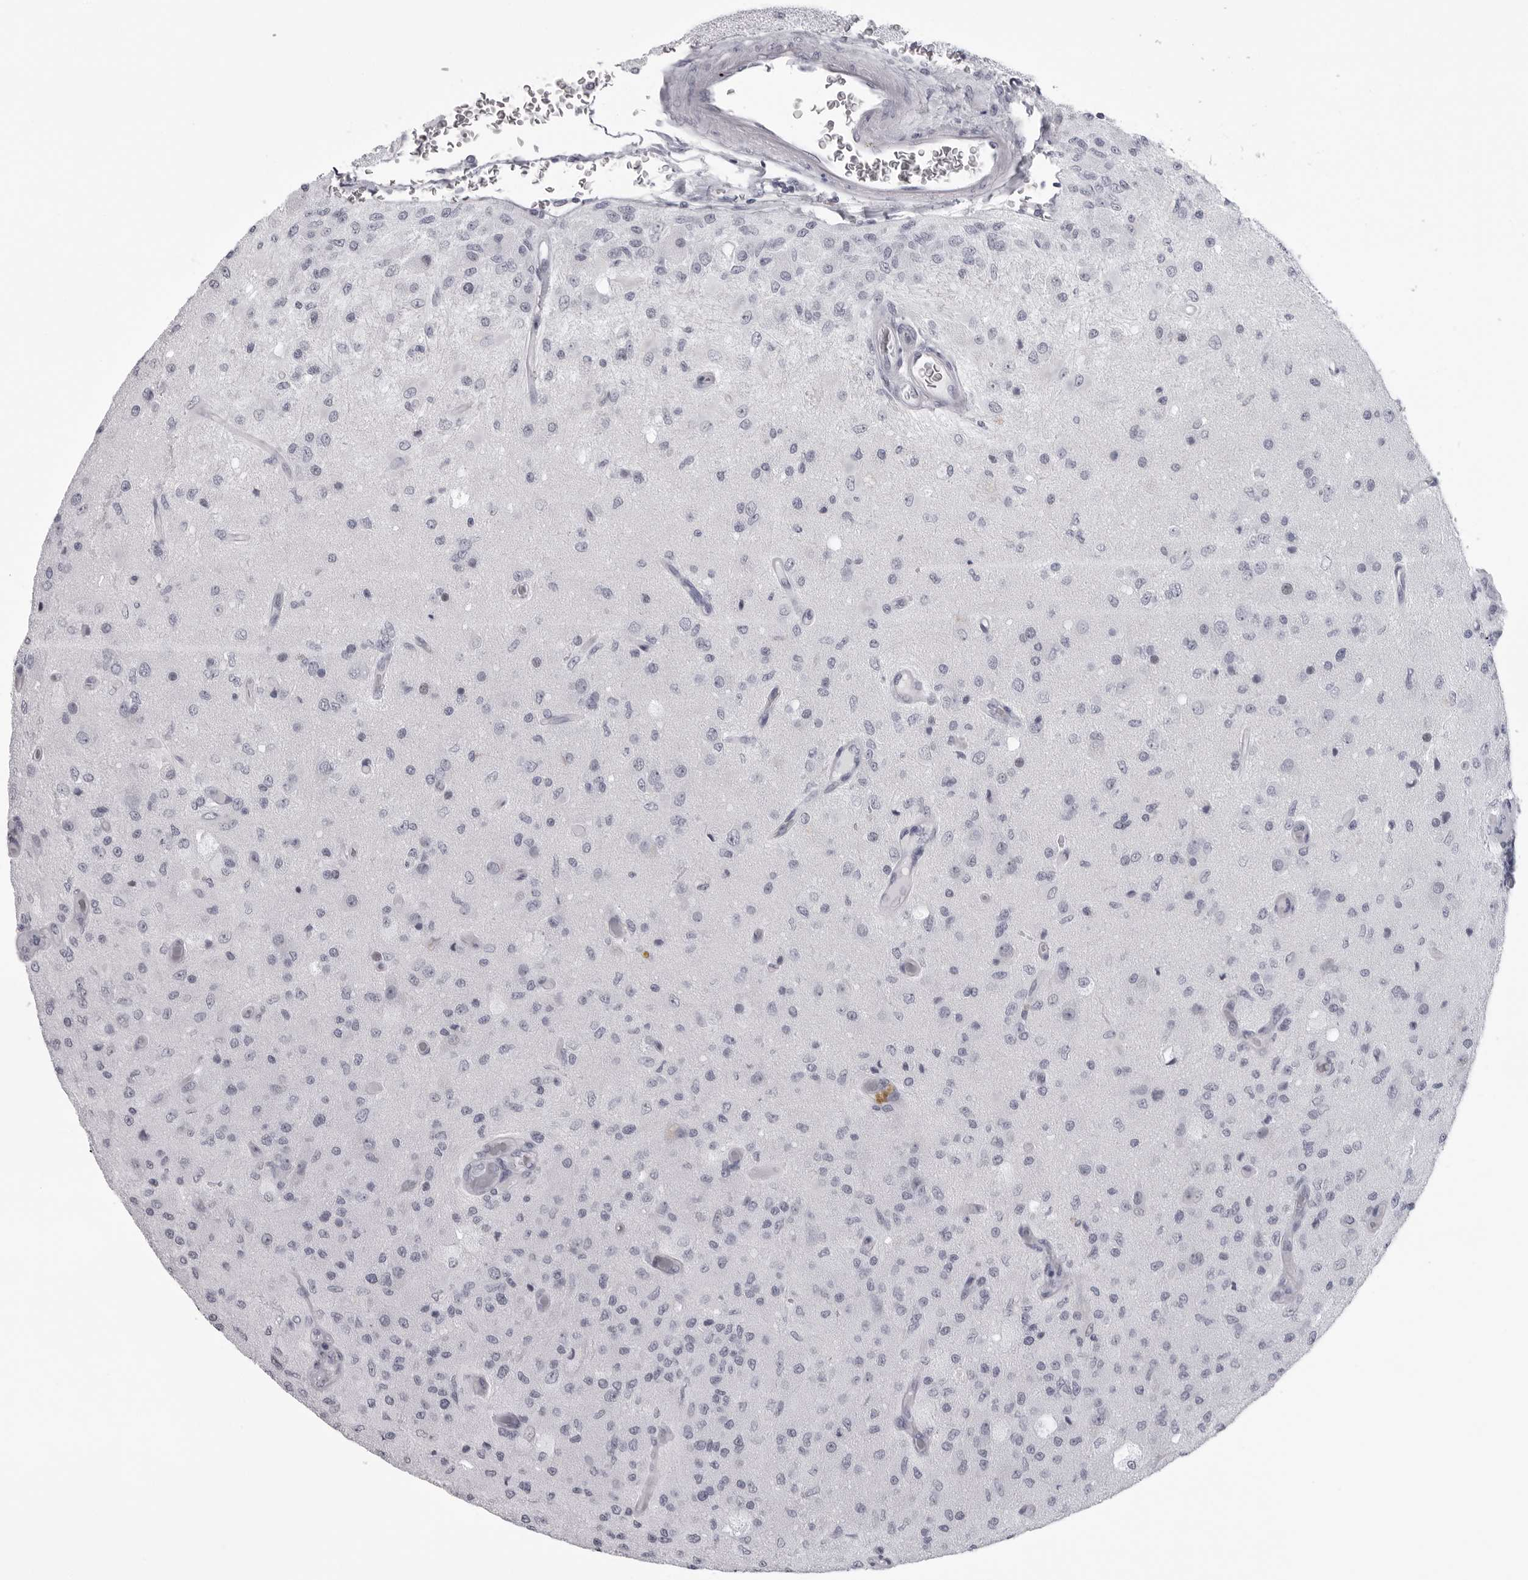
{"staining": {"intensity": "negative", "quantity": "none", "location": "none"}, "tissue": "glioma", "cell_type": "Tumor cells", "image_type": "cancer", "snomed": [{"axis": "morphology", "description": "Normal tissue, NOS"}, {"axis": "morphology", "description": "Glioma, malignant, High grade"}, {"axis": "topography", "description": "Cerebral cortex"}], "caption": "High magnification brightfield microscopy of glioma stained with DAB (brown) and counterstained with hematoxylin (blue): tumor cells show no significant staining.", "gene": "ESPN", "patient": {"sex": "male", "age": 77}}